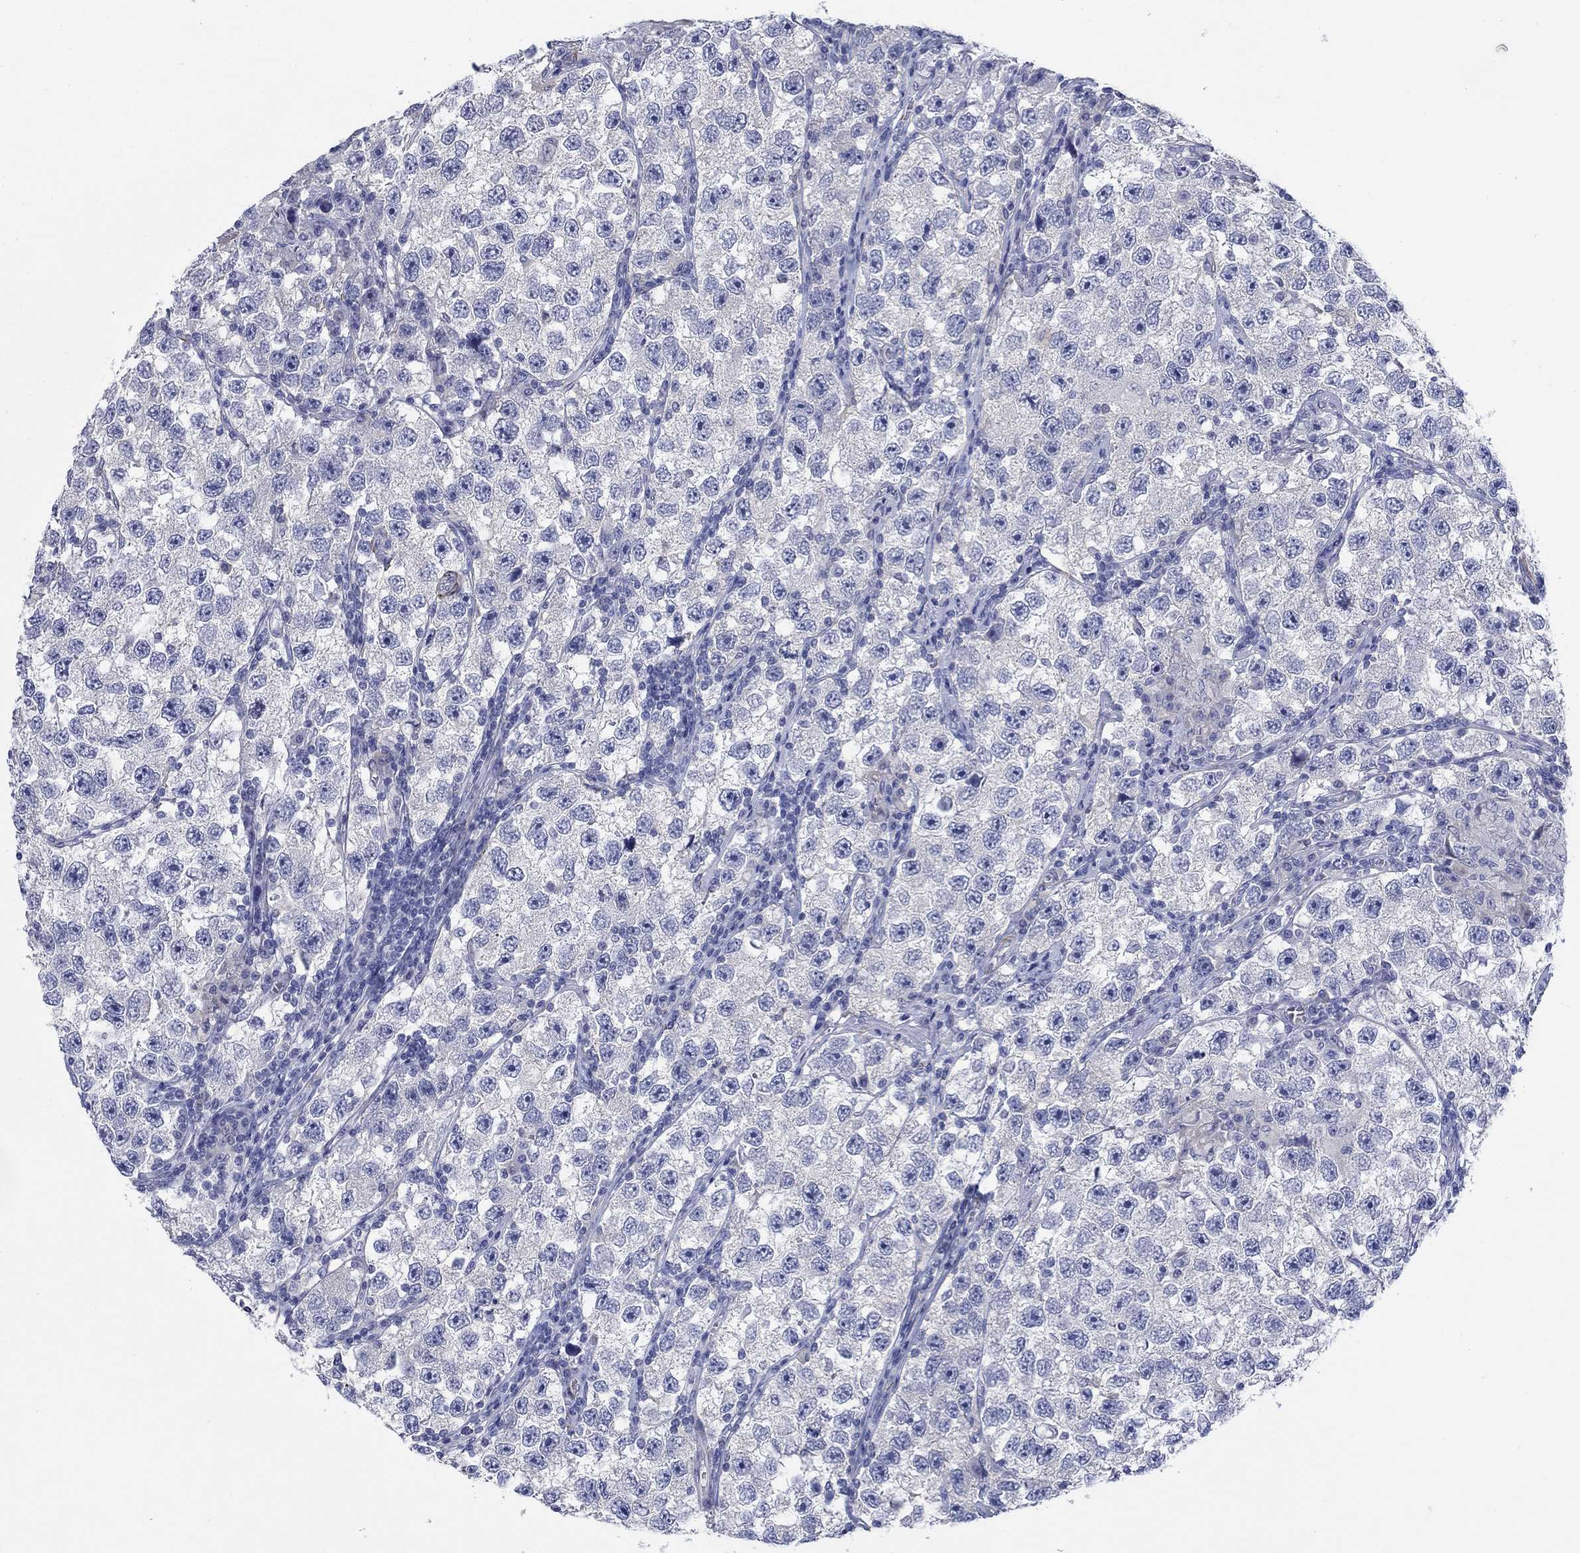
{"staining": {"intensity": "negative", "quantity": "none", "location": "none"}, "tissue": "testis cancer", "cell_type": "Tumor cells", "image_type": "cancer", "snomed": [{"axis": "morphology", "description": "Seminoma, NOS"}, {"axis": "topography", "description": "Testis"}], "caption": "Immunohistochemistry (IHC) of testis cancer (seminoma) shows no staining in tumor cells. (DAB IHC with hematoxylin counter stain).", "gene": "PTPRZ1", "patient": {"sex": "male", "age": 26}}